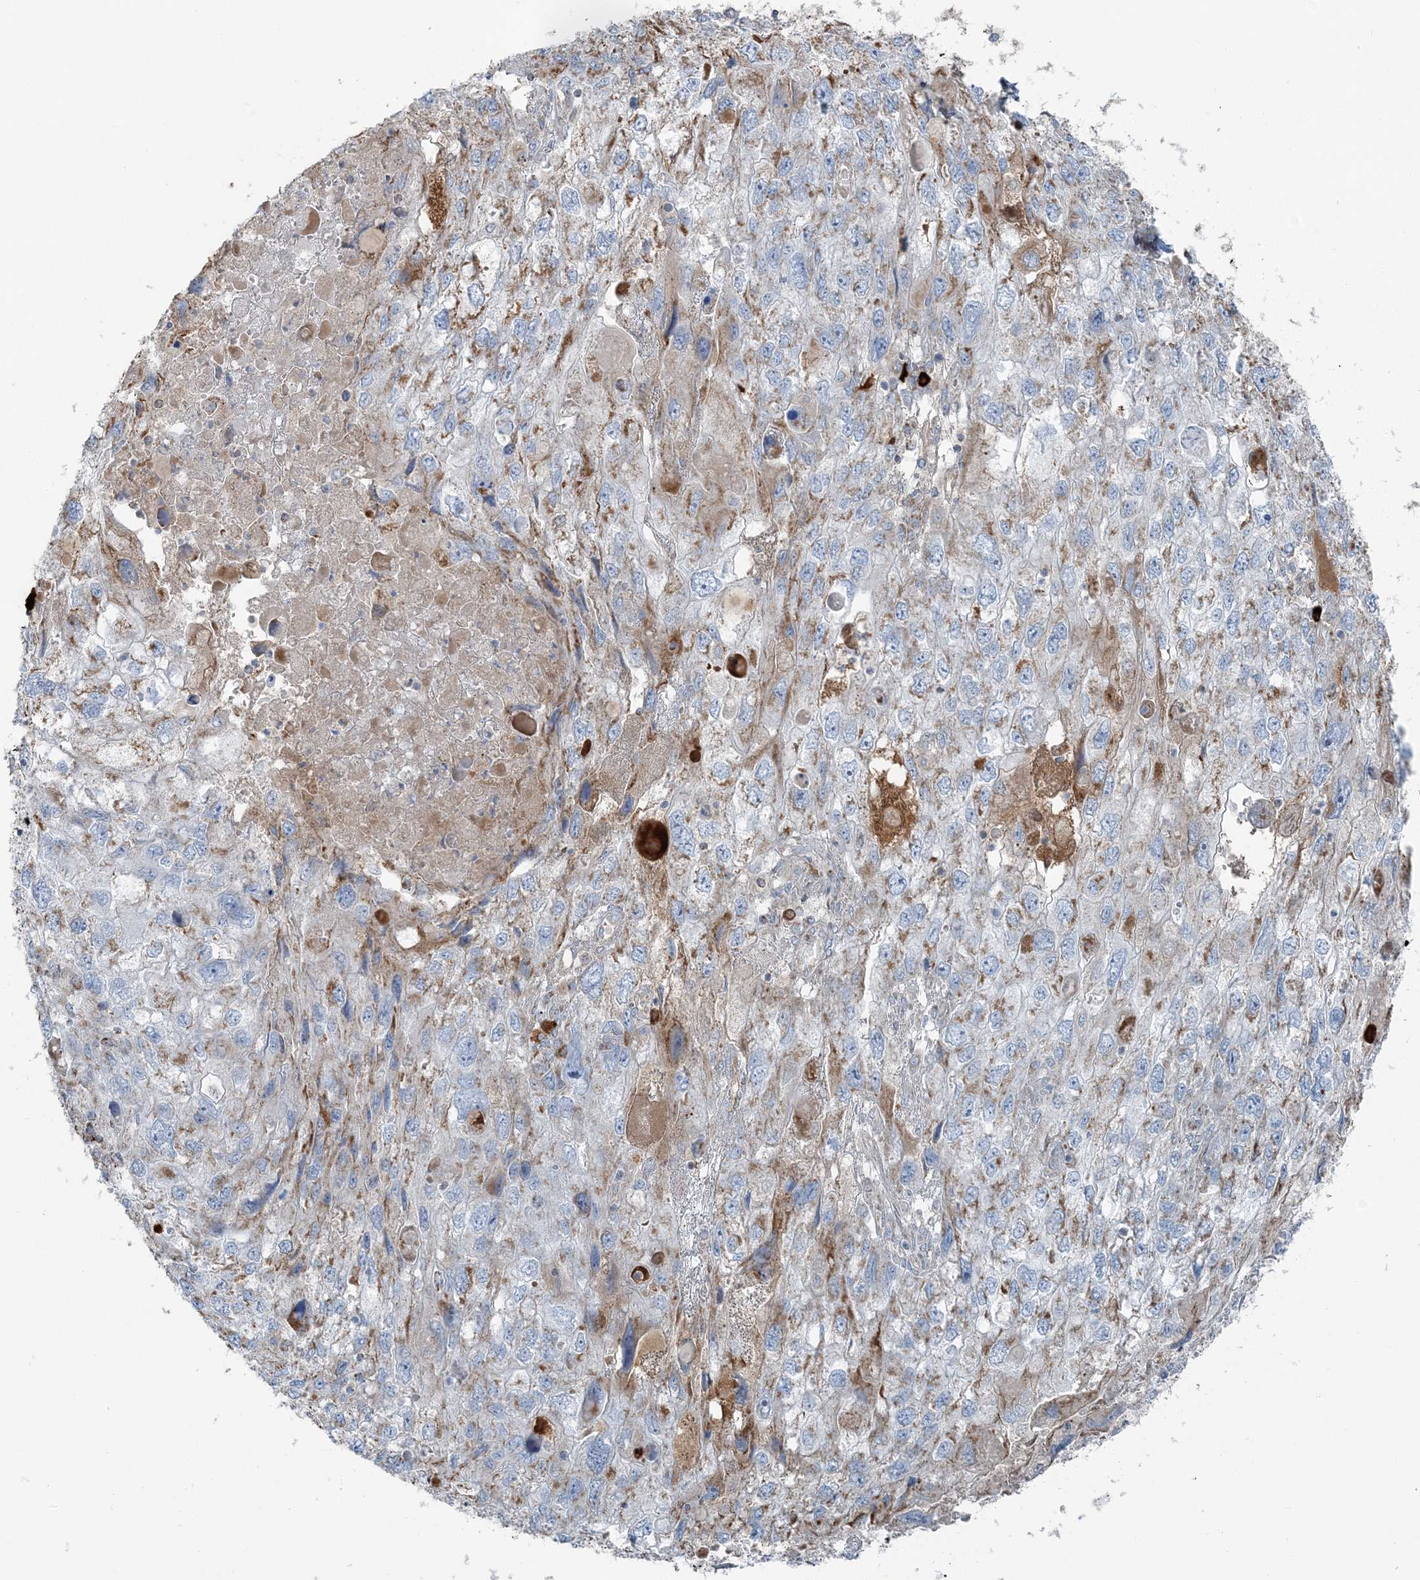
{"staining": {"intensity": "weak", "quantity": "25%-75%", "location": "cytoplasmic/membranous"}, "tissue": "endometrial cancer", "cell_type": "Tumor cells", "image_type": "cancer", "snomed": [{"axis": "morphology", "description": "Adenocarcinoma, NOS"}, {"axis": "topography", "description": "Endometrium"}], "caption": "A high-resolution histopathology image shows IHC staining of endometrial cancer, which shows weak cytoplasmic/membranous expression in approximately 25%-75% of tumor cells.", "gene": "SLC22A16", "patient": {"sex": "female", "age": 49}}